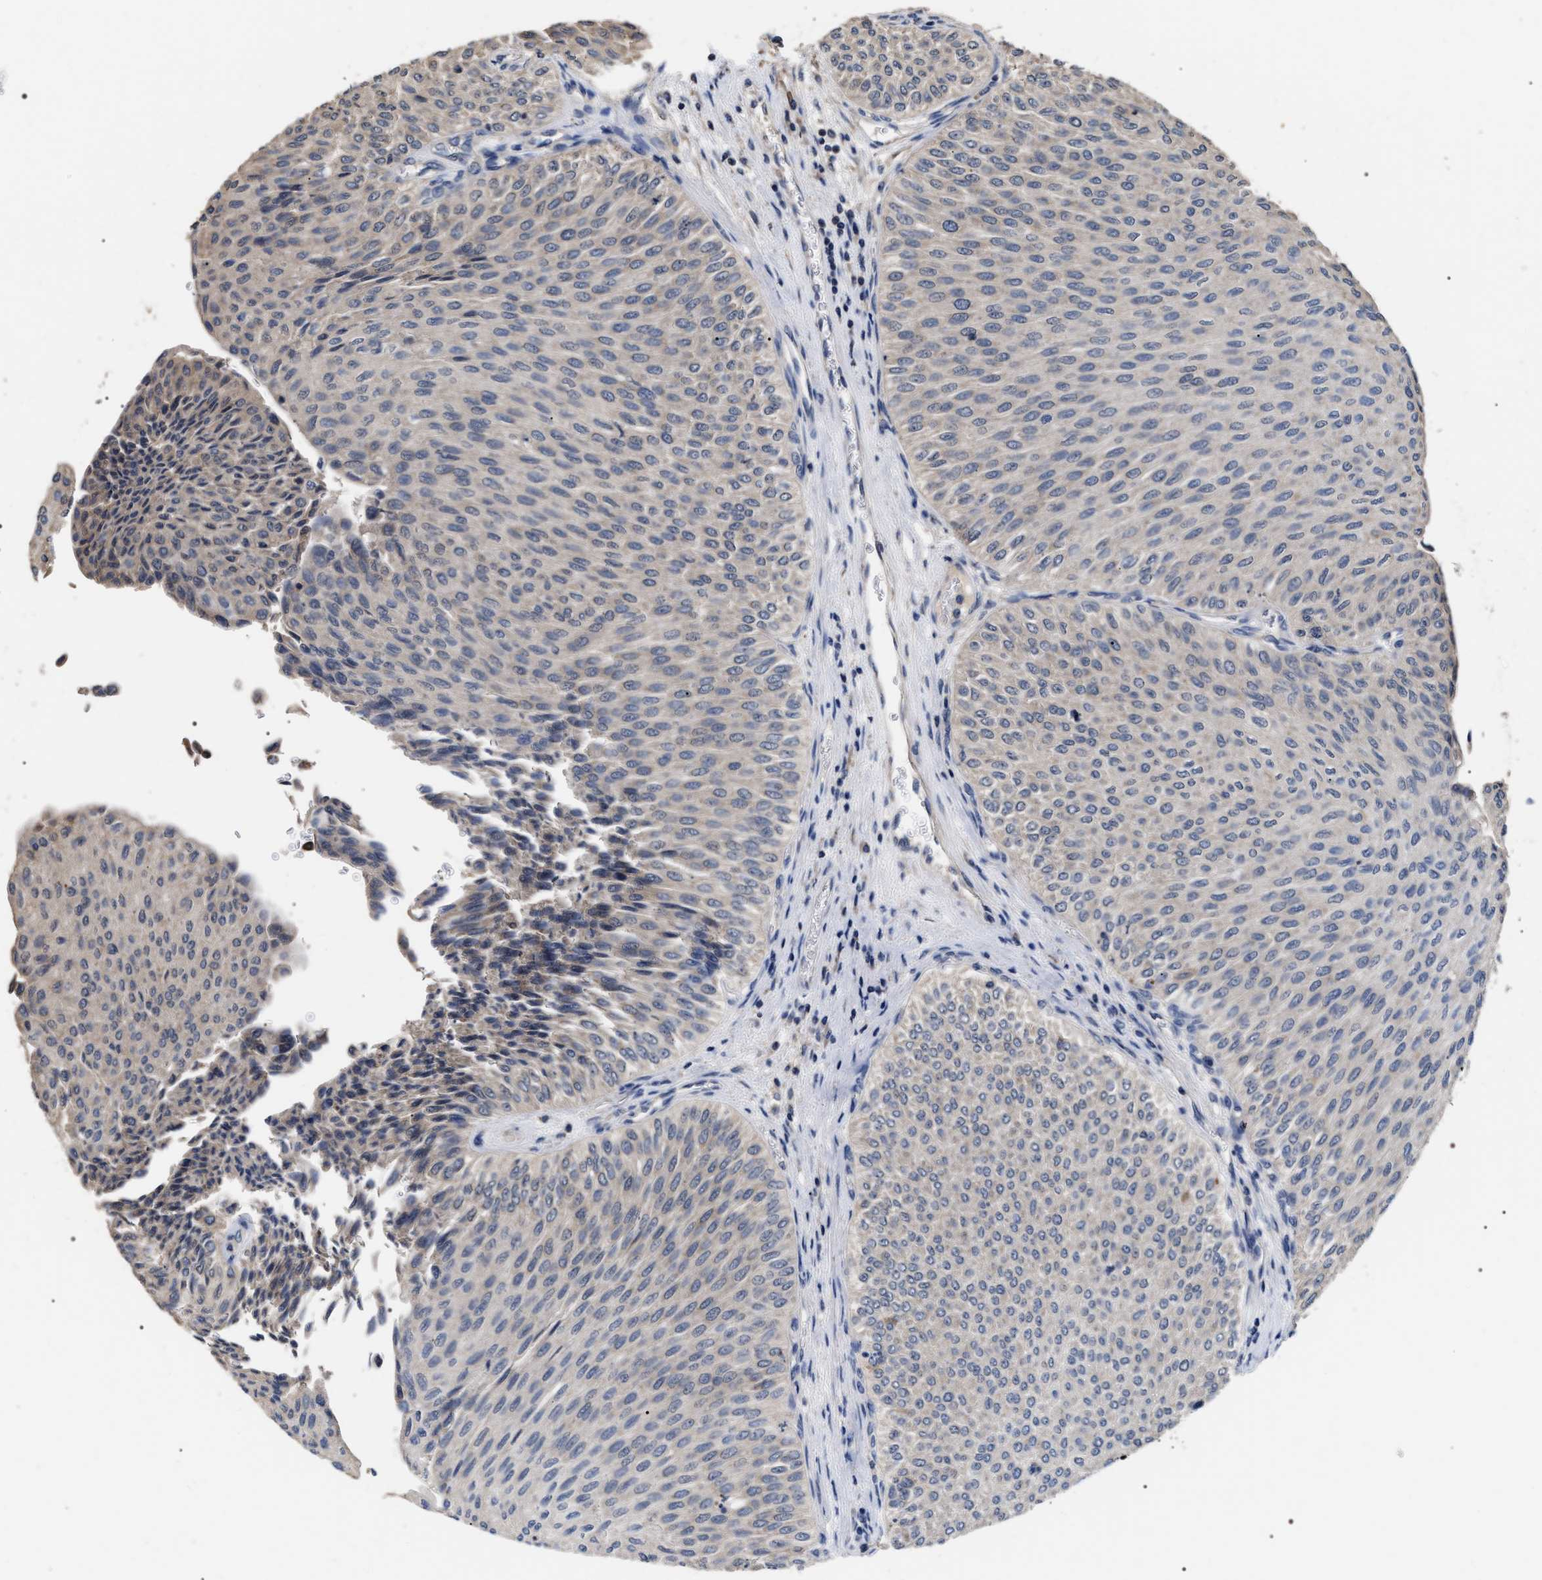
{"staining": {"intensity": "weak", "quantity": "<25%", "location": "cytoplasmic/membranous"}, "tissue": "urothelial cancer", "cell_type": "Tumor cells", "image_type": "cancer", "snomed": [{"axis": "morphology", "description": "Urothelial carcinoma, Low grade"}, {"axis": "topography", "description": "Urinary bladder"}], "caption": "Micrograph shows no significant protein staining in tumor cells of urothelial cancer.", "gene": "UPF3A", "patient": {"sex": "male", "age": 78}}